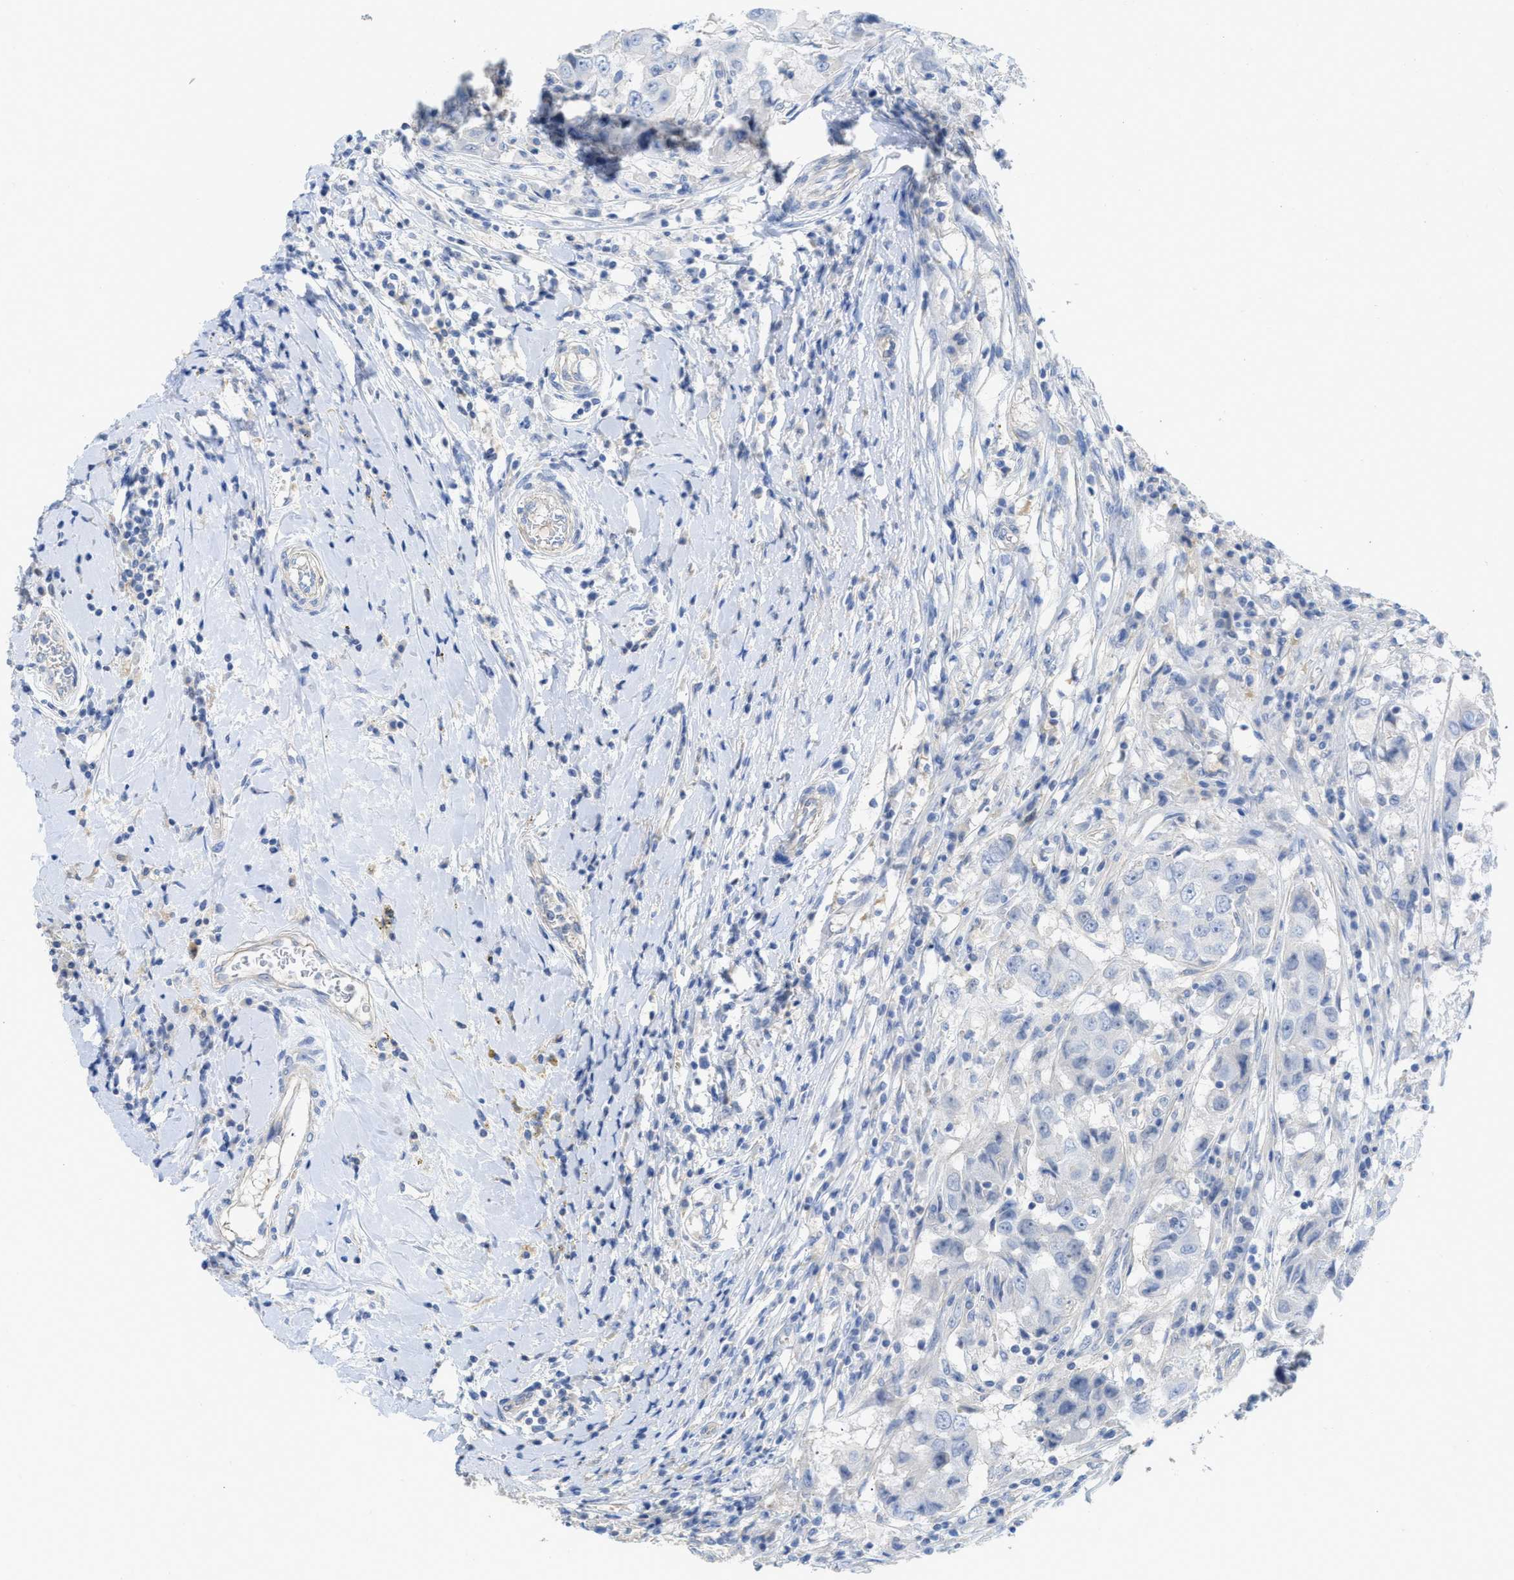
{"staining": {"intensity": "negative", "quantity": "none", "location": "none"}, "tissue": "breast cancer", "cell_type": "Tumor cells", "image_type": "cancer", "snomed": [{"axis": "morphology", "description": "Duct carcinoma"}, {"axis": "topography", "description": "Breast"}], "caption": "Immunohistochemistry of human breast intraductal carcinoma demonstrates no positivity in tumor cells.", "gene": "MYL3", "patient": {"sex": "female", "age": 27}}